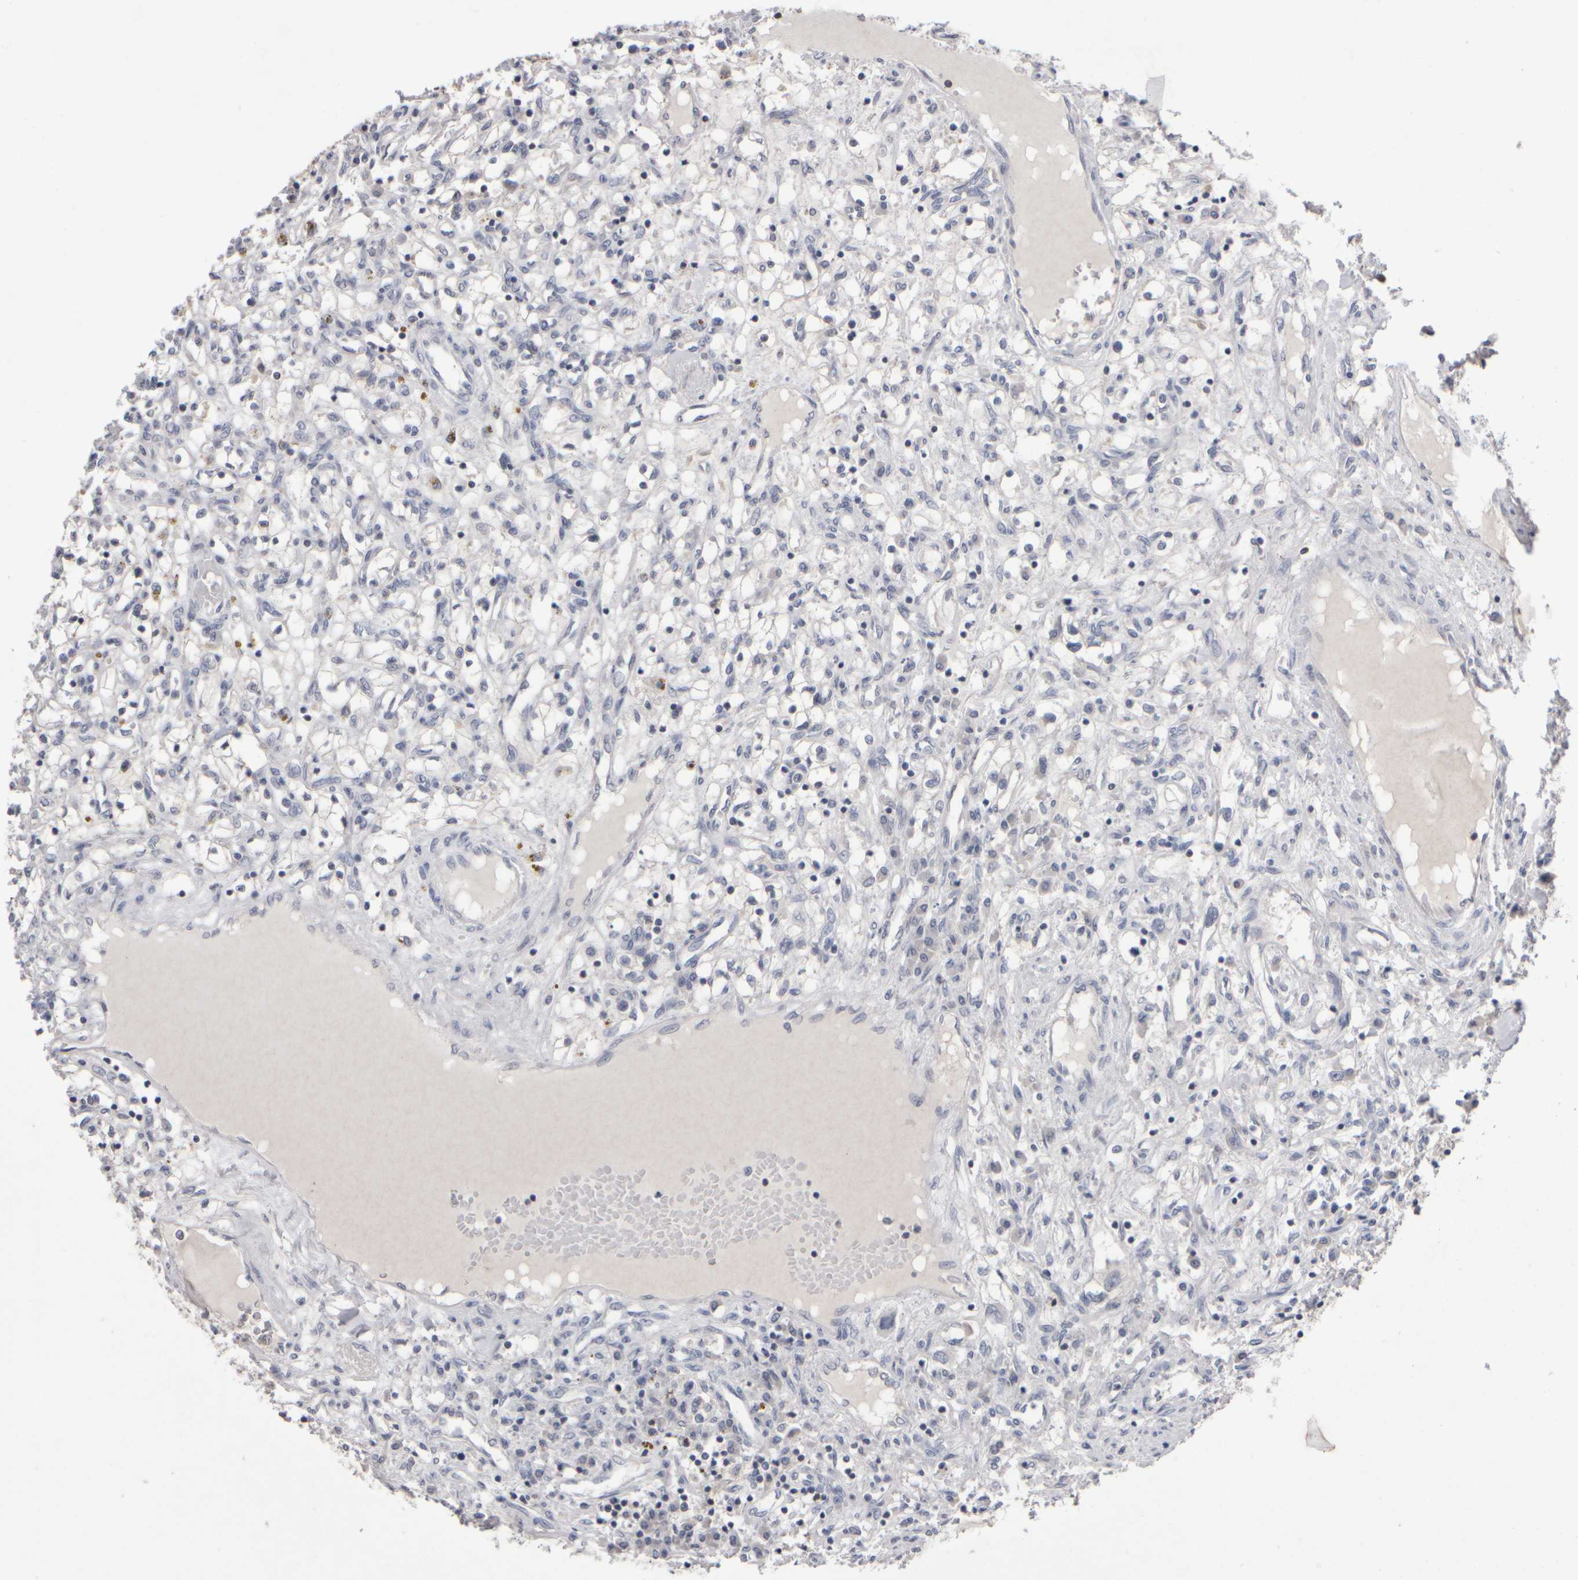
{"staining": {"intensity": "negative", "quantity": "none", "location": "none"}, "tissue": "renal cancer", "cell_type": "Tumor cells", "image_type": "cancer", "snomed": [{"axis": "morphology", "description": "Adenocarcinoma, NOS"}, {"axis": "topography", "description": "Kidney"}], "caption": "An image of adenocarcinoma (renal) stained for a protein shows no brown staining in tumor cells.", "gene": "EPHX2", "patient": {"sex": "male", "age": 68}}